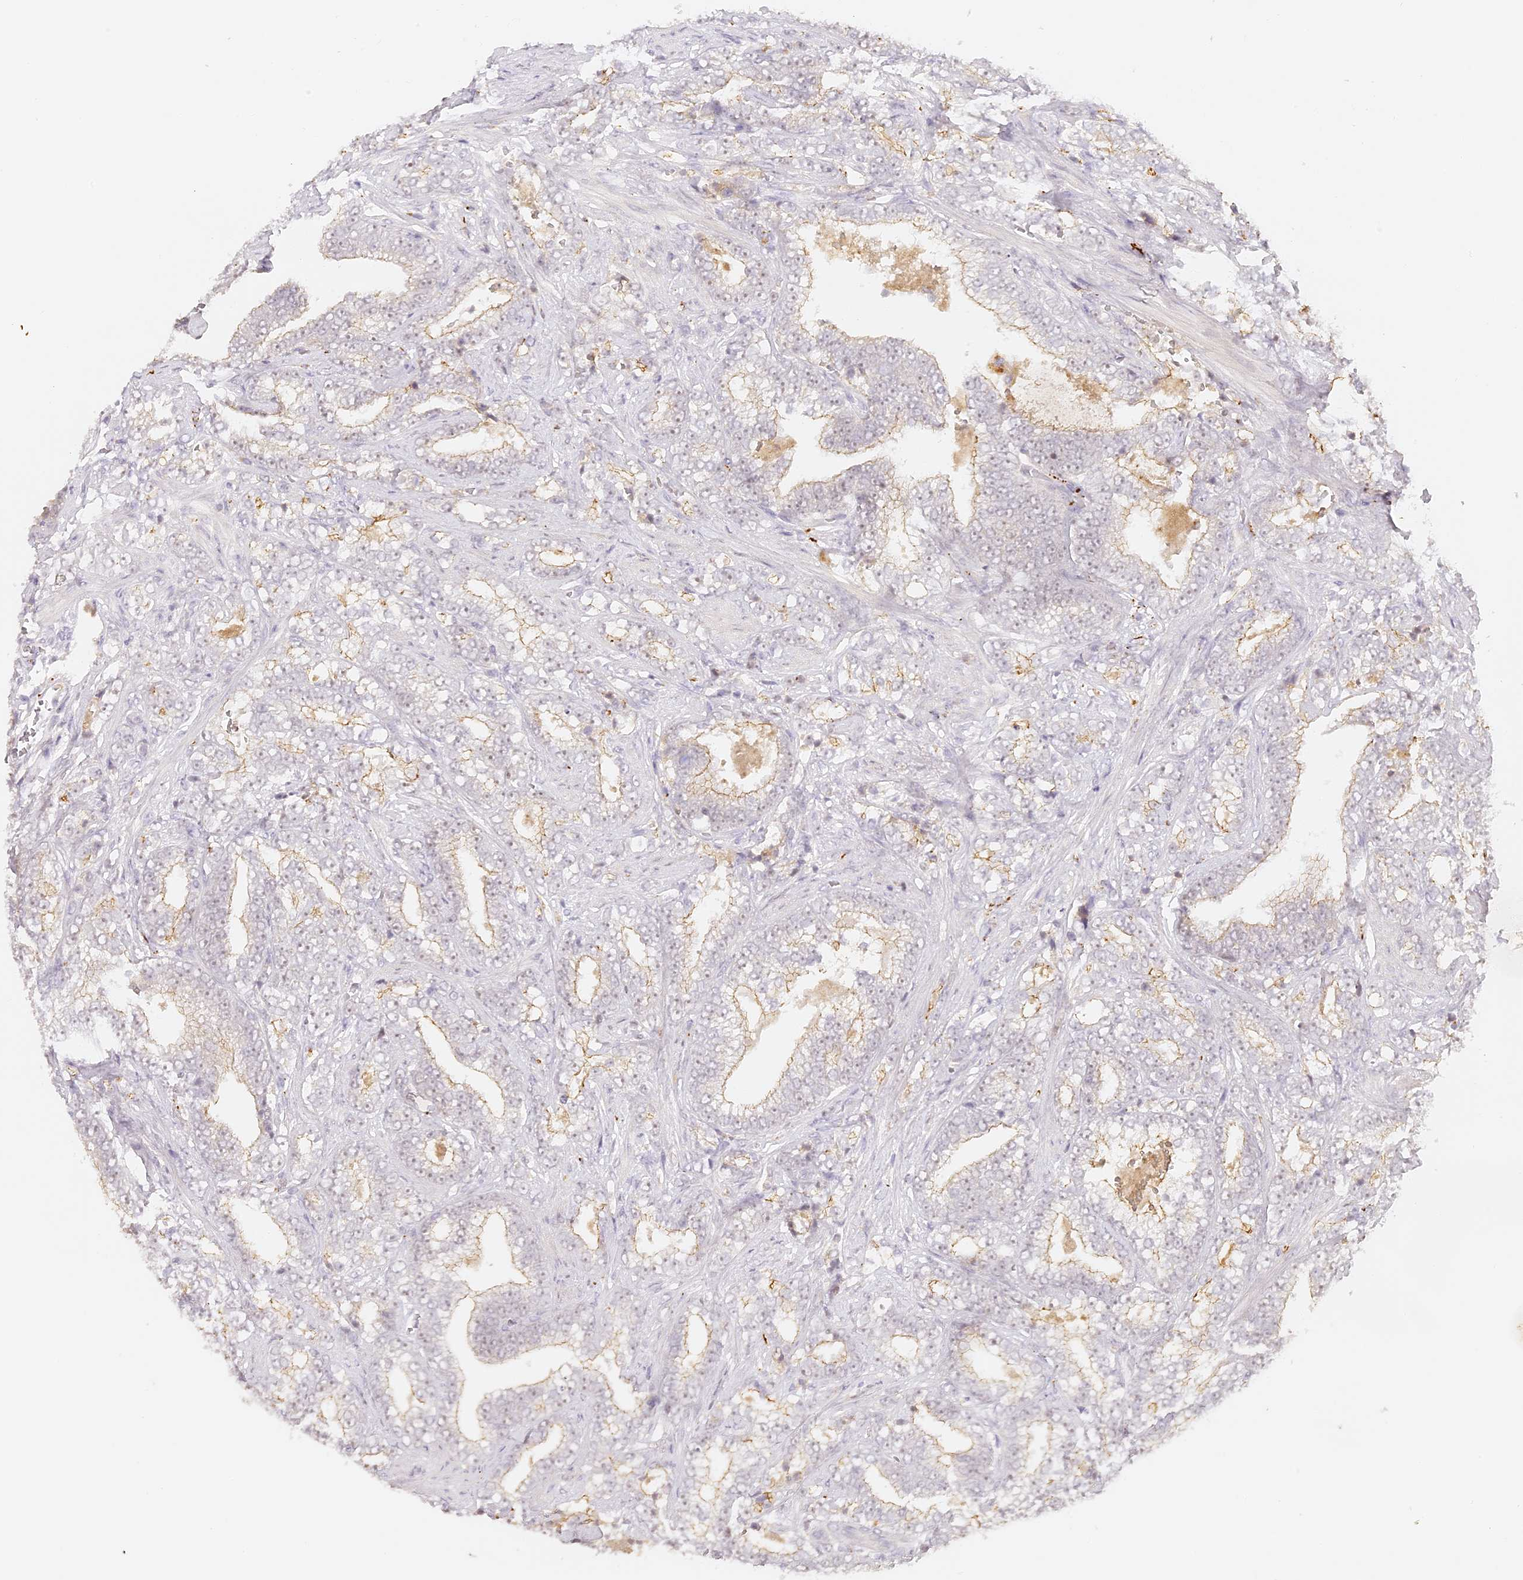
{"staining": {"intensity": "moderate", "quantity": "25%-75%", "location": "cytoplasmic/membranous"}, "tissue": "prostate cancer", "cell_type": "Tumor cells", "image_type": "cancer", "snomed": [{"axis": "morphology", "description": "Adenocarcinoma, High grade"}, {"axis": "topography", "description": "Prostate and seminal vesicle, NOS"}], "caption": "Prostate high-grade adenocarcinoma stained with DAB (3,3'-diaminobenzidine) immunohistochemistry demonstrates medium levels of moderate cytoplasmic/membranous positivity in approximately 25%-75% of tumor cells.", "gene": "ELL3", "patient": {"sex": "male", "age": 67}}